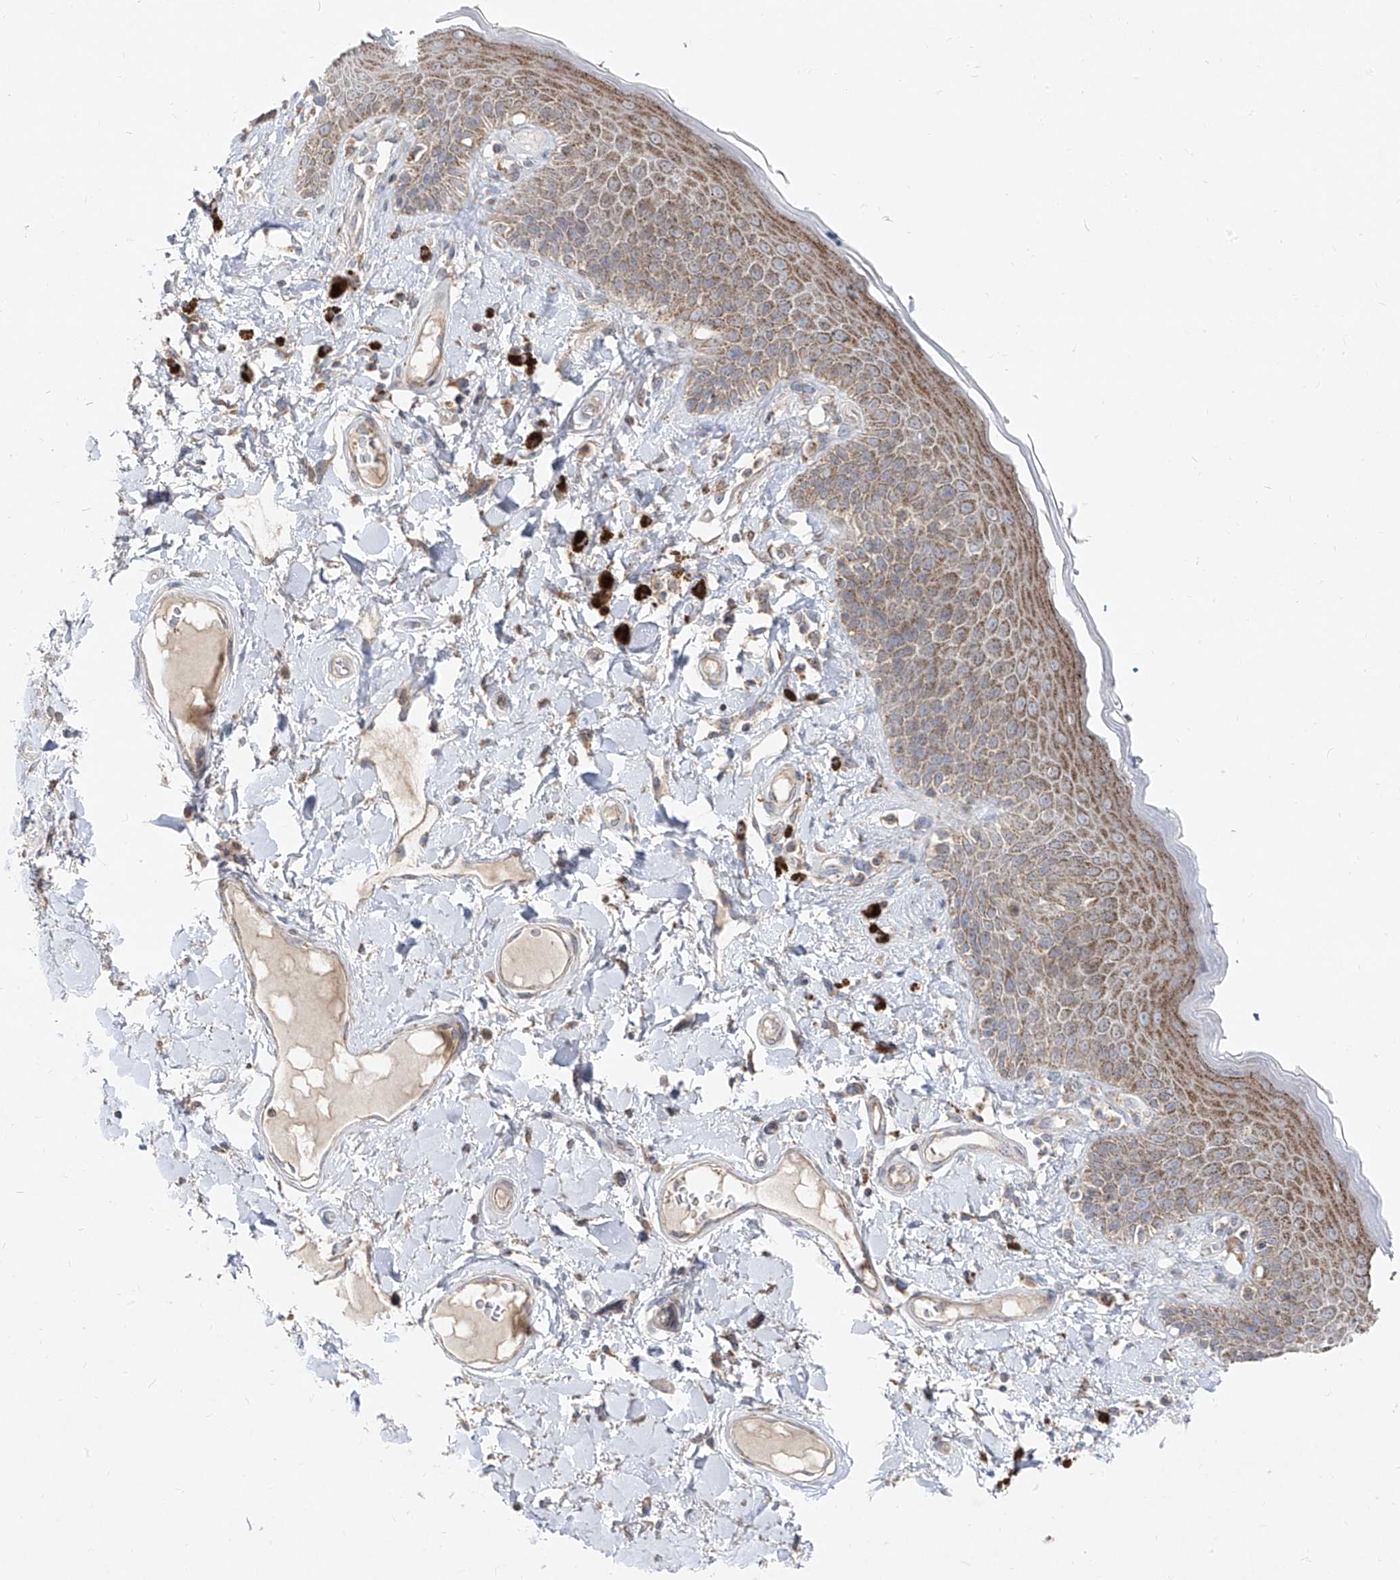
{"staining": {"intensity": "moderate", "quantity": ">75%", "location": "cytoplasmic/membranous"}, "tissue": "skin", "cell_type": "Epidermal cells", "image_type": "normal", "snomed": [{"axis": "morphology", "description": "Normal tissue, NOS"}, {"axis": "topography", "description": "Anal"}], "caption": "Protein staining of unremarkable skin demonstrates moderate cytoplasmic/membranous expression in about >75% of epidermal cells.", "gene": "ABCD3", "patient": {"sex": "female", "age": 78}}